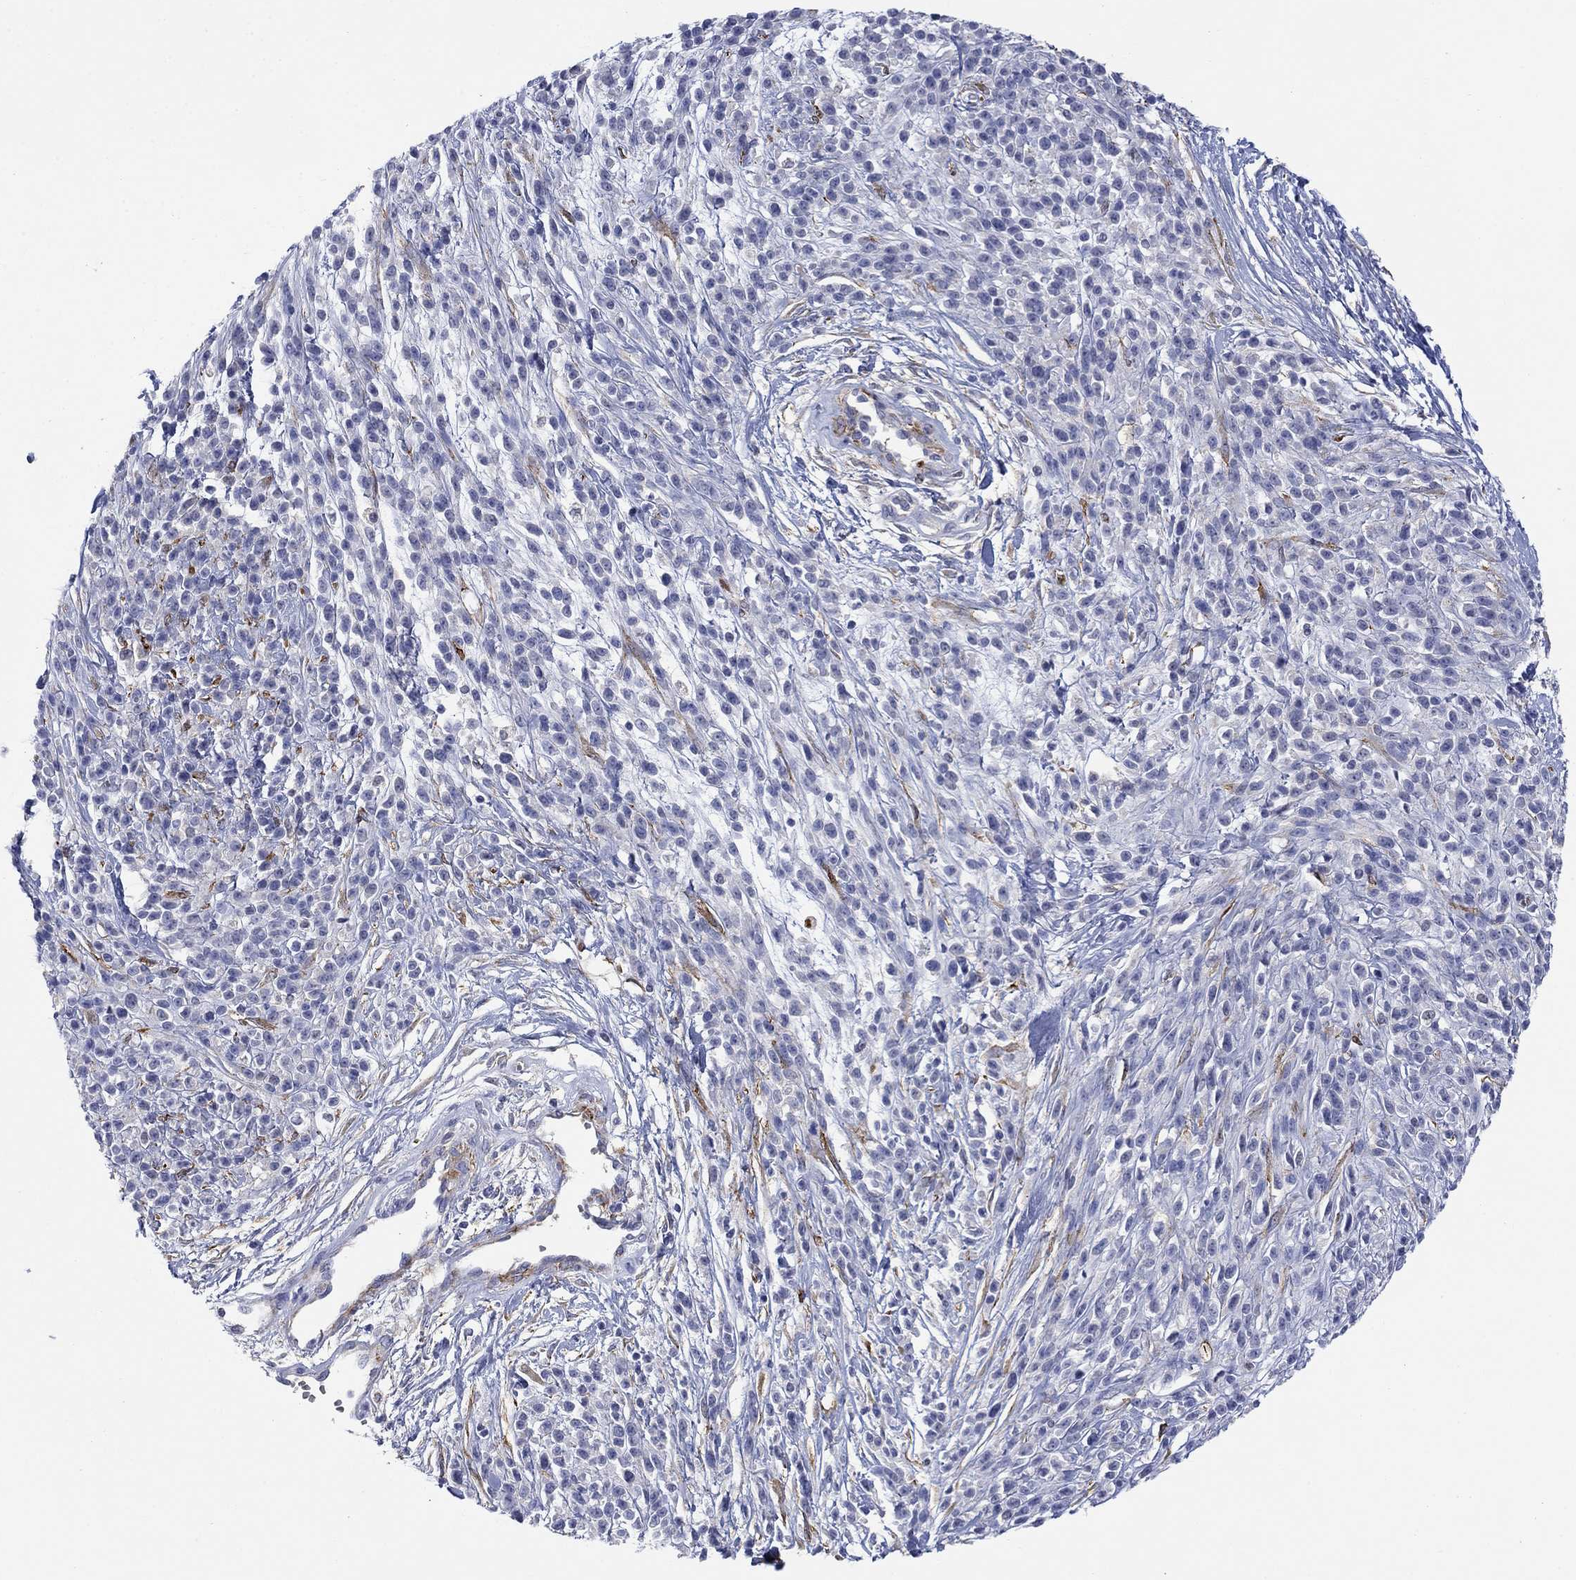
{"staining": {"intensity": "negative", "quantity": "none", "location": "none"}, "tissue": "melanoma", "cell_type": "Tumor cells", "image_type": "cancer", "snomed": [{"axis": "morphology", "description": "Malignant melanoma, NOS"}, {"axis": "topography", "description": "Skin"}, {"axis": "topography", "description": "Skin of trunk"}], "caption": "Immunohistochemistry micrograph of human malignant melanoma stained for a protein (brown), which reveals no expression in tumor cells.", "gene": "PTPRZ1", "patient": {"sex": "male", "age": 74}}